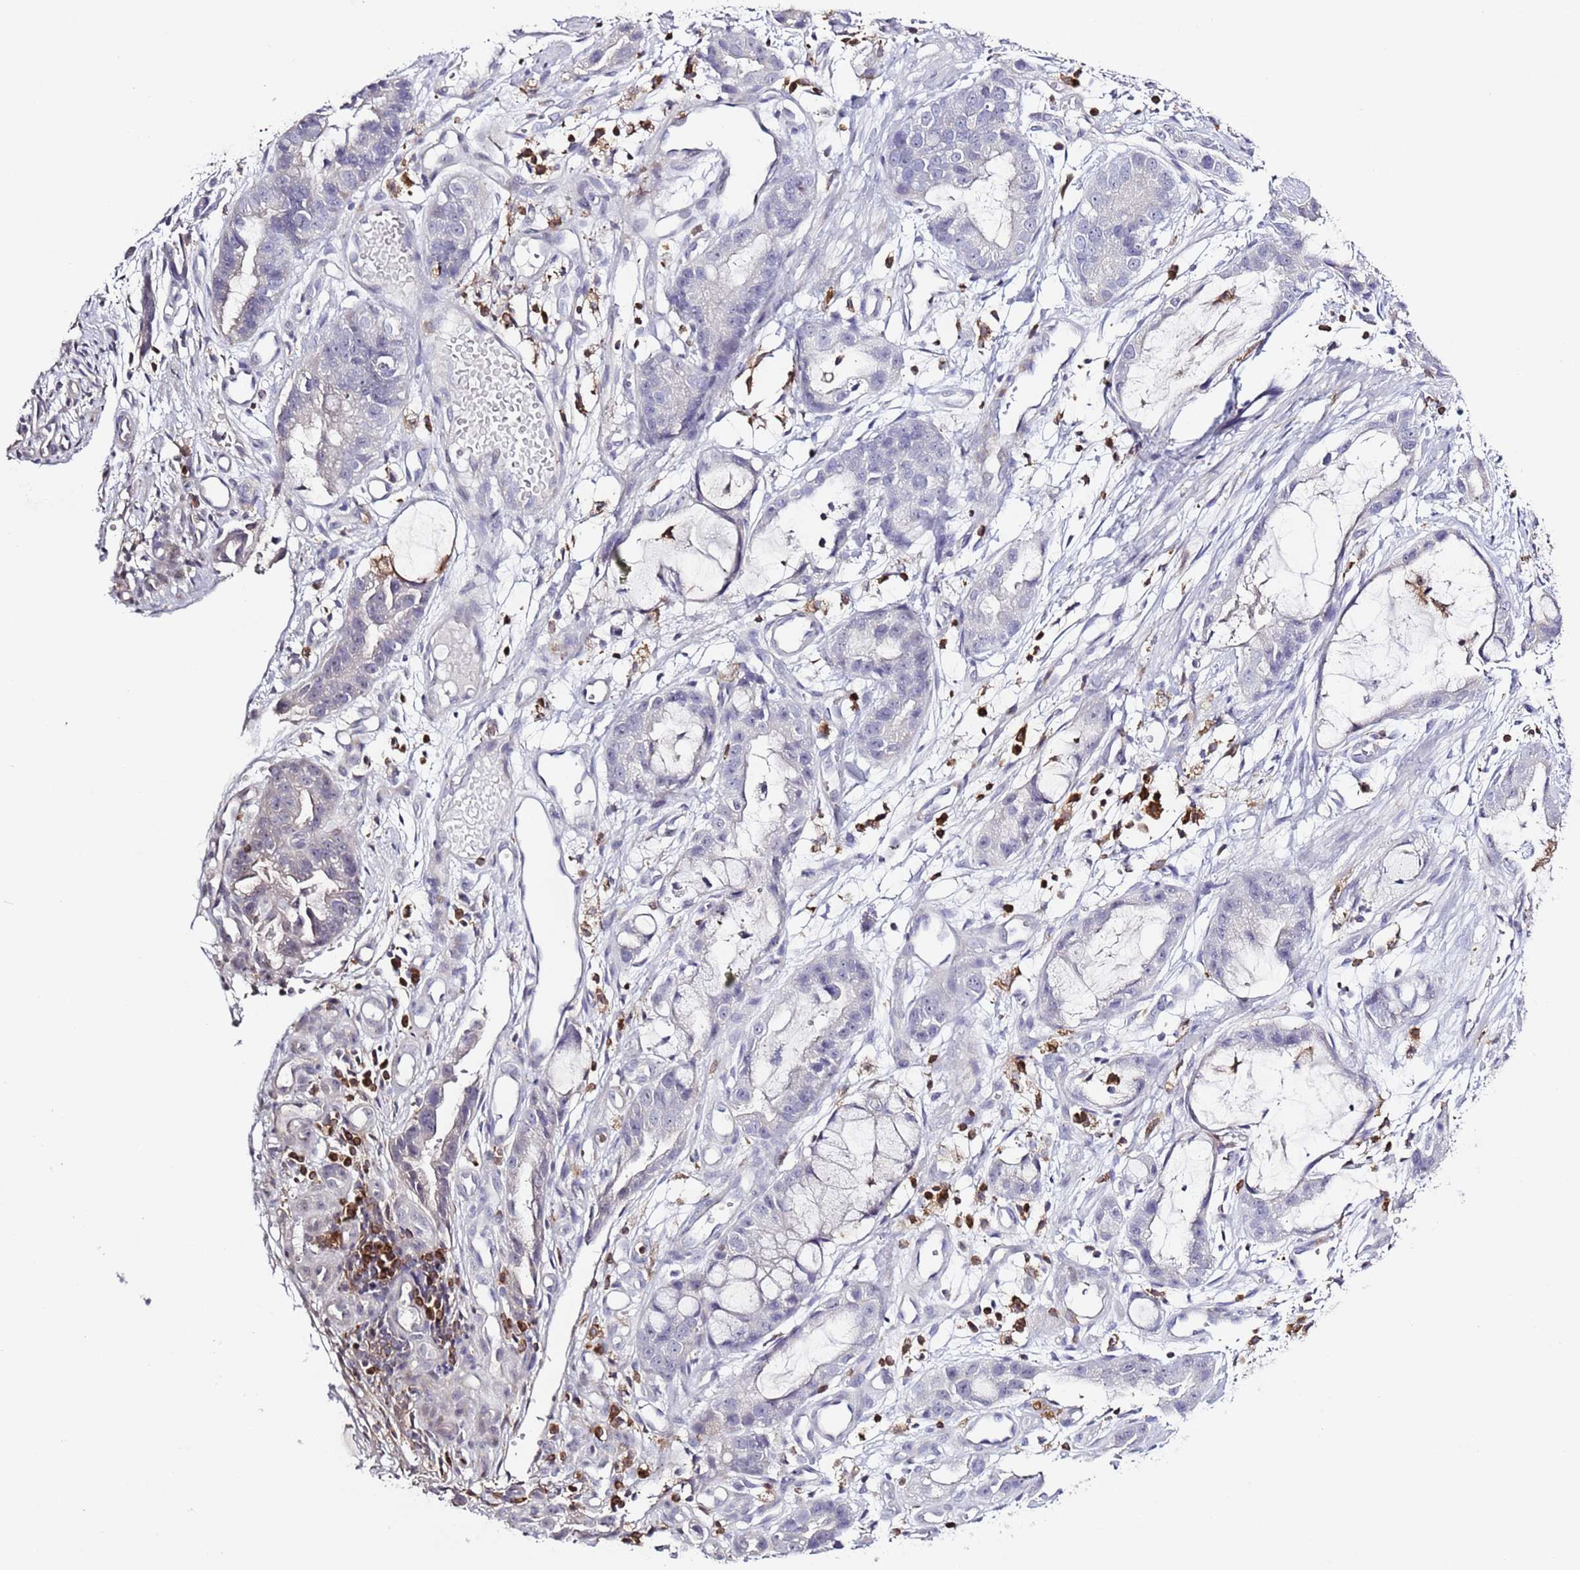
{"staining": {"intensity": "negative", "quantity": "none", "location": "none"}, "tissue": "stomach cancer", "cell_type": "Tumor cells", "image_type": "cancer", "snomed": [{"axis": "morphology", "description": "Adenocarcinoma, NOS"}, {"axis": "topography", "description": "Stomach"}], "caption": "This is a micrograph of IHC staining of stomach cancer, which shows no positivity in tumor cells. The staining was performed using DAB to visualize the protein expression in brown, while the nuclei were stained in blue with hematoxylin (Magnification: 20x).", "gene": "LPXN", "patient": {"sex": "male", "age": 55}}